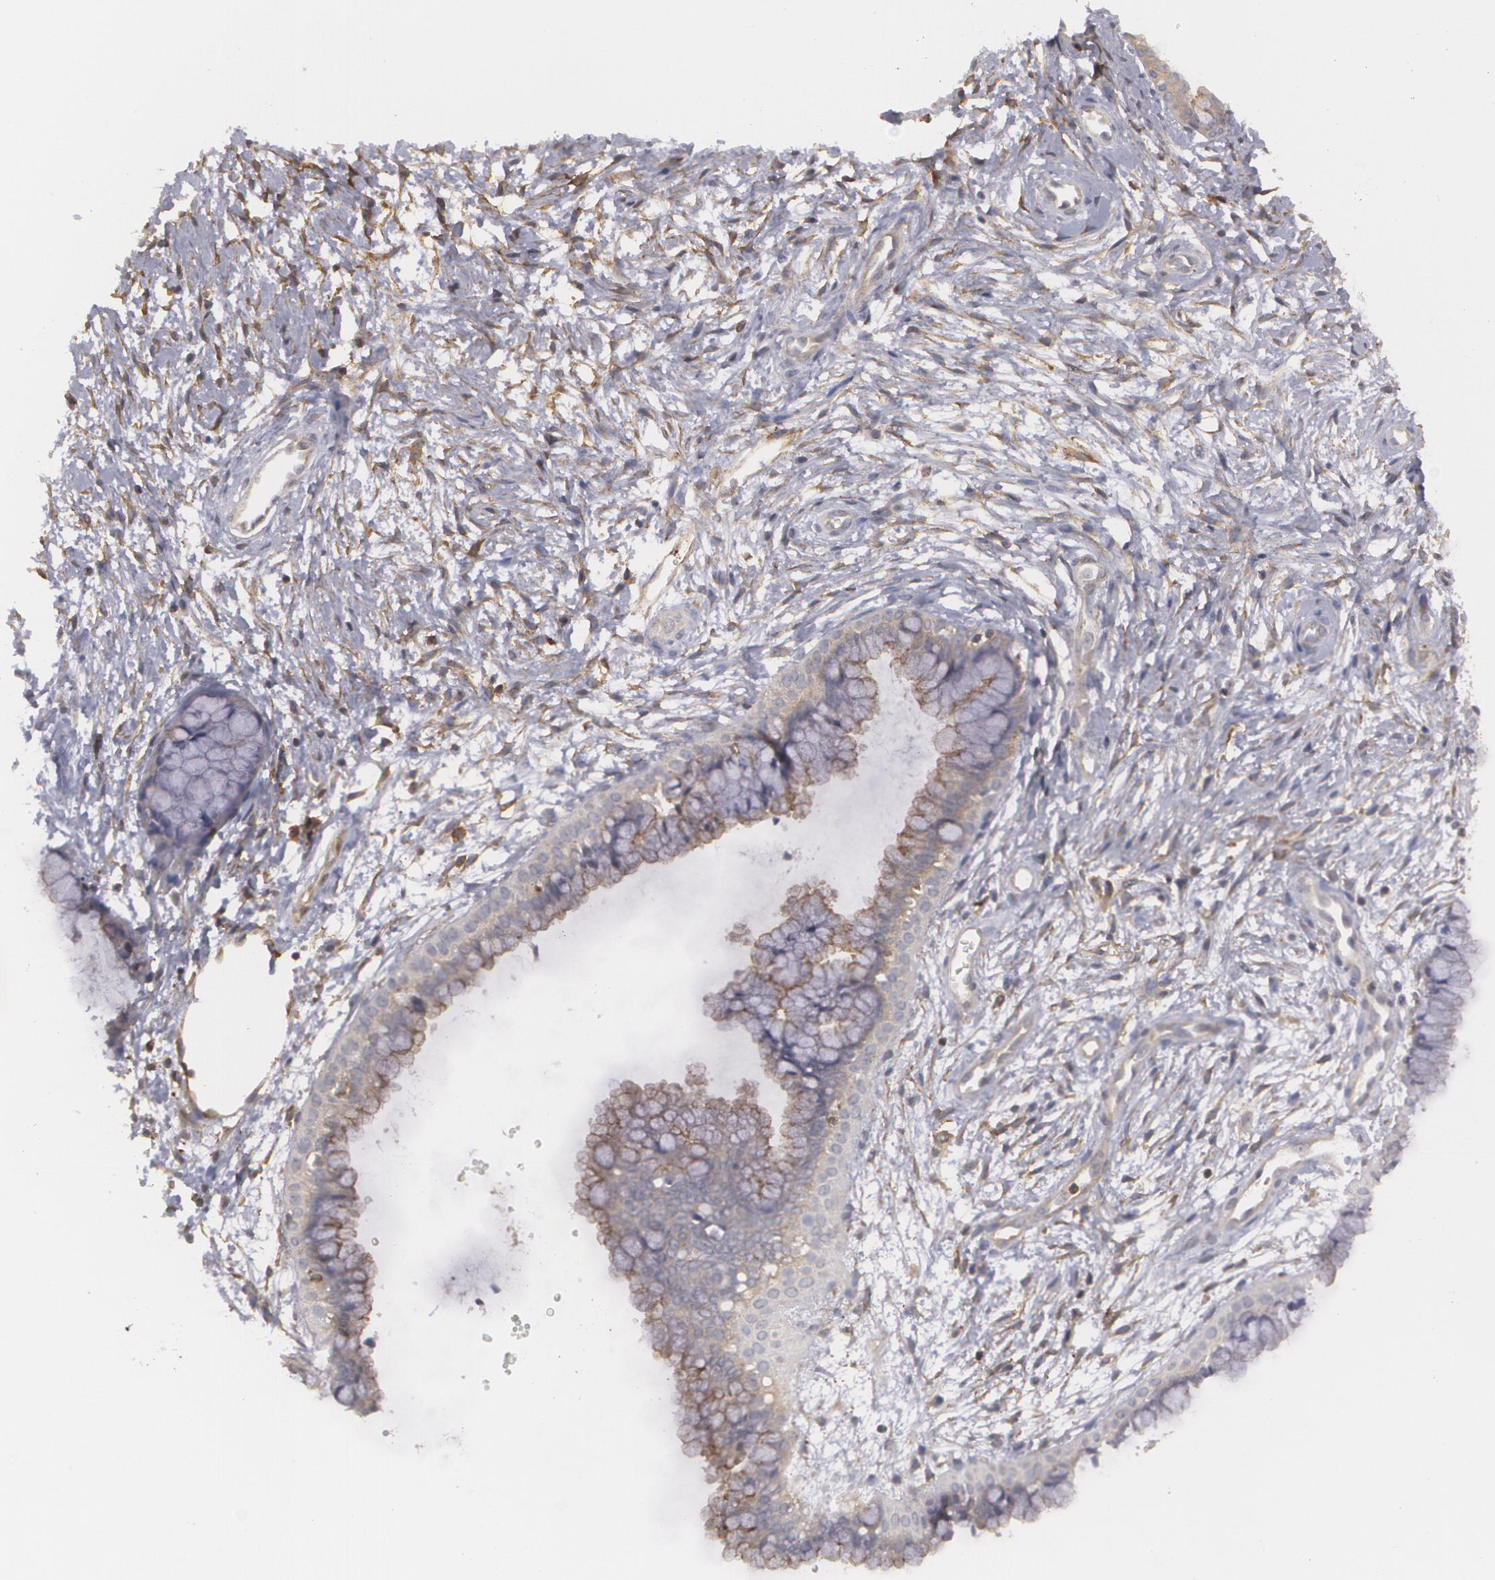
{"staining": {"intensity": "weak", "quantity": ">75%", "location": "cytoplasmic/membranous"}, "tissue": "cervix", "cell_type": "Glandular cells", "image_type": "normal", "snomed": [{"axis": "morphology", "description": "Normal tissue, NOS"}, {"axis": "topography", "description": "Cervix"}], "caption": "Unremarkable cervix reveals weak cytoplasmic/membranous staining in about >75% of glandular cells.", "gene": "BIN1", "patient": {"sex": "female", "age": 39}}